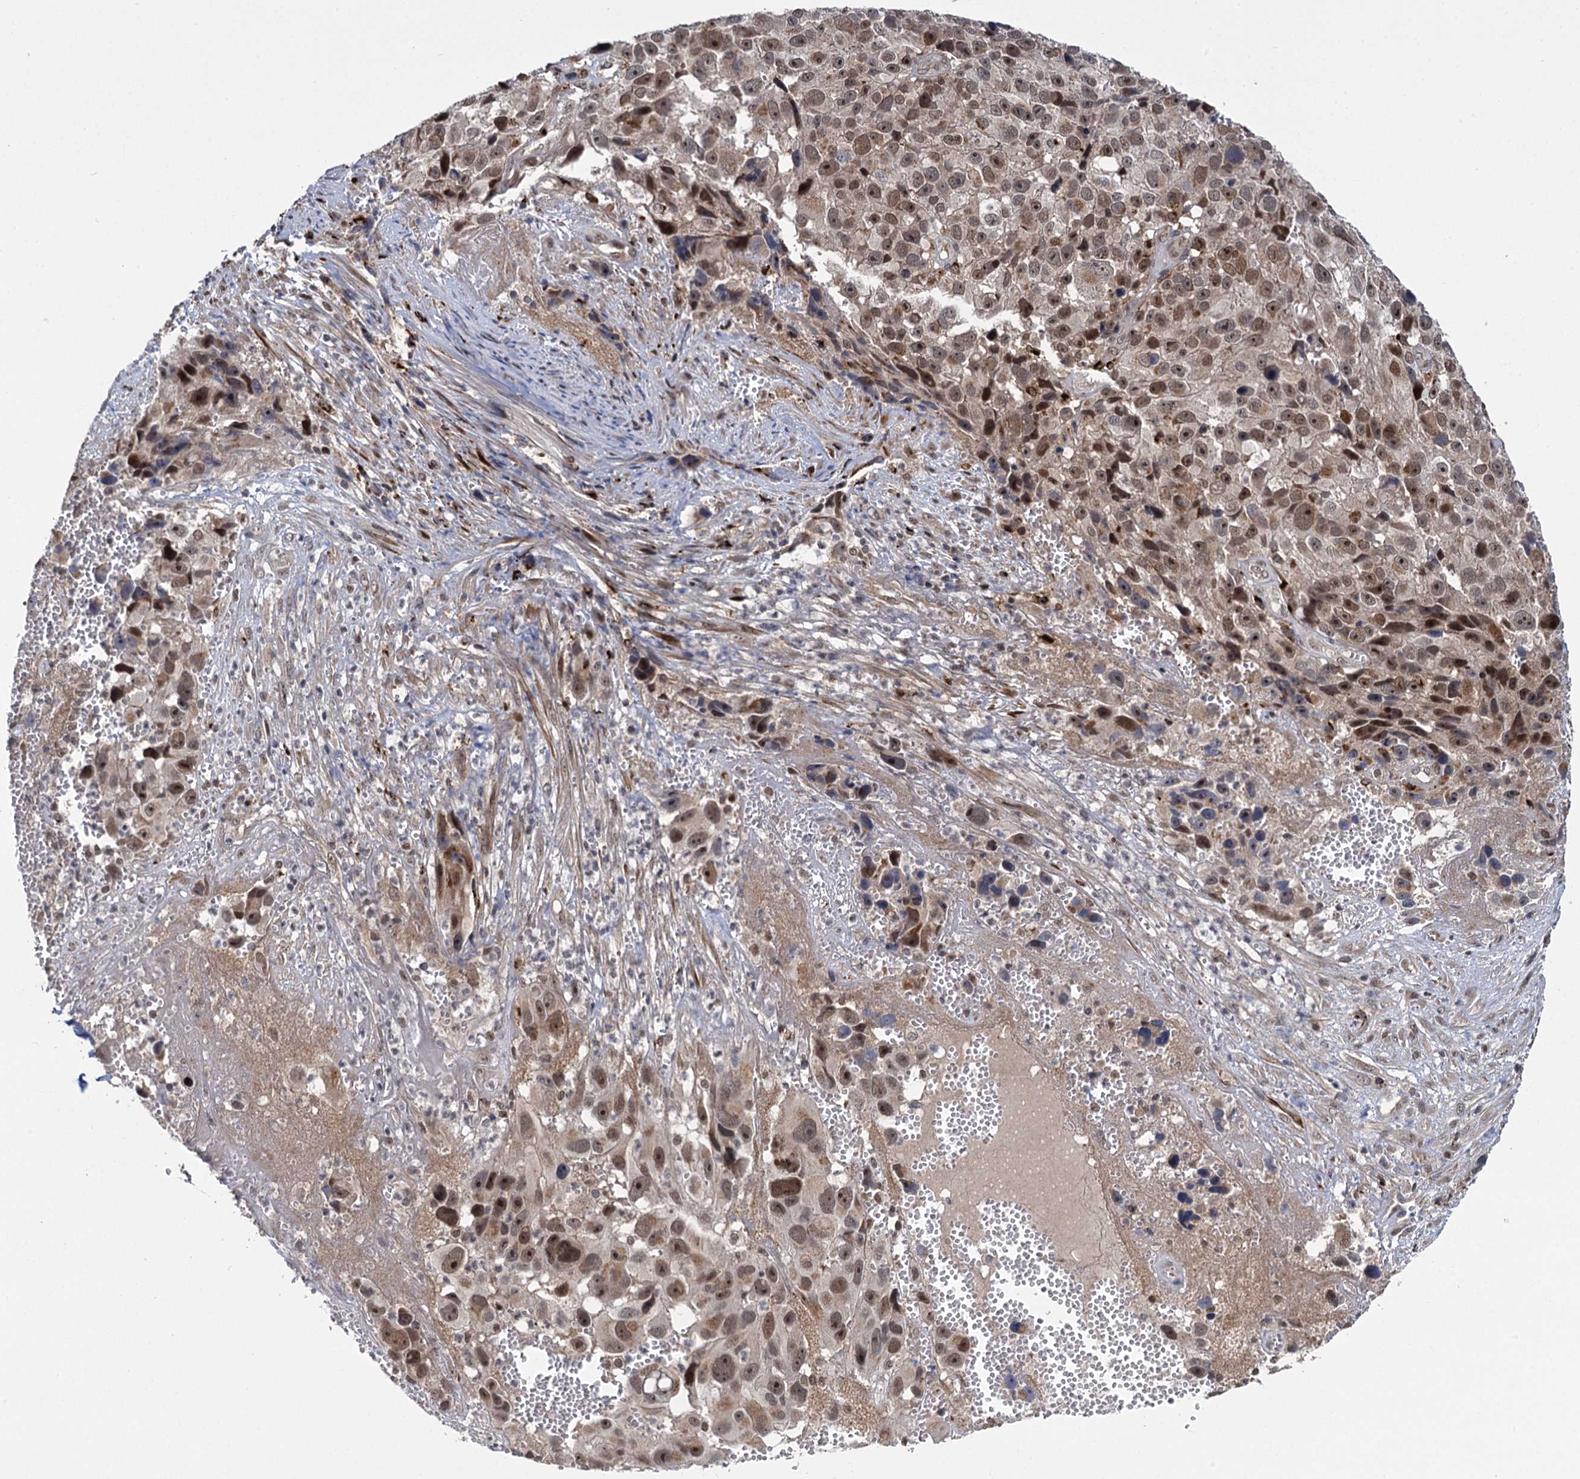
{"staining": {"intensity": "moderate", "quantity": ">75%", "location": "cytoplasmic/membranous,nuclear"}, "tissue": "melanoma", "cell_type": "Tumor cells", "image_type": "cancer", "snomed": [{"axis": "morphology", "description": "Malignant melanoma, NOS"}, {"axis": "topography", "description": "Skin"}], "caption": "Protein staining exhibits moderate cytoplasmic/membranous and nuclear staining in approximately >75% of tumor cells in malignant melanoma.", "gene": "GAL3ST4", "patient": {"sex": "male", "age": 84}}